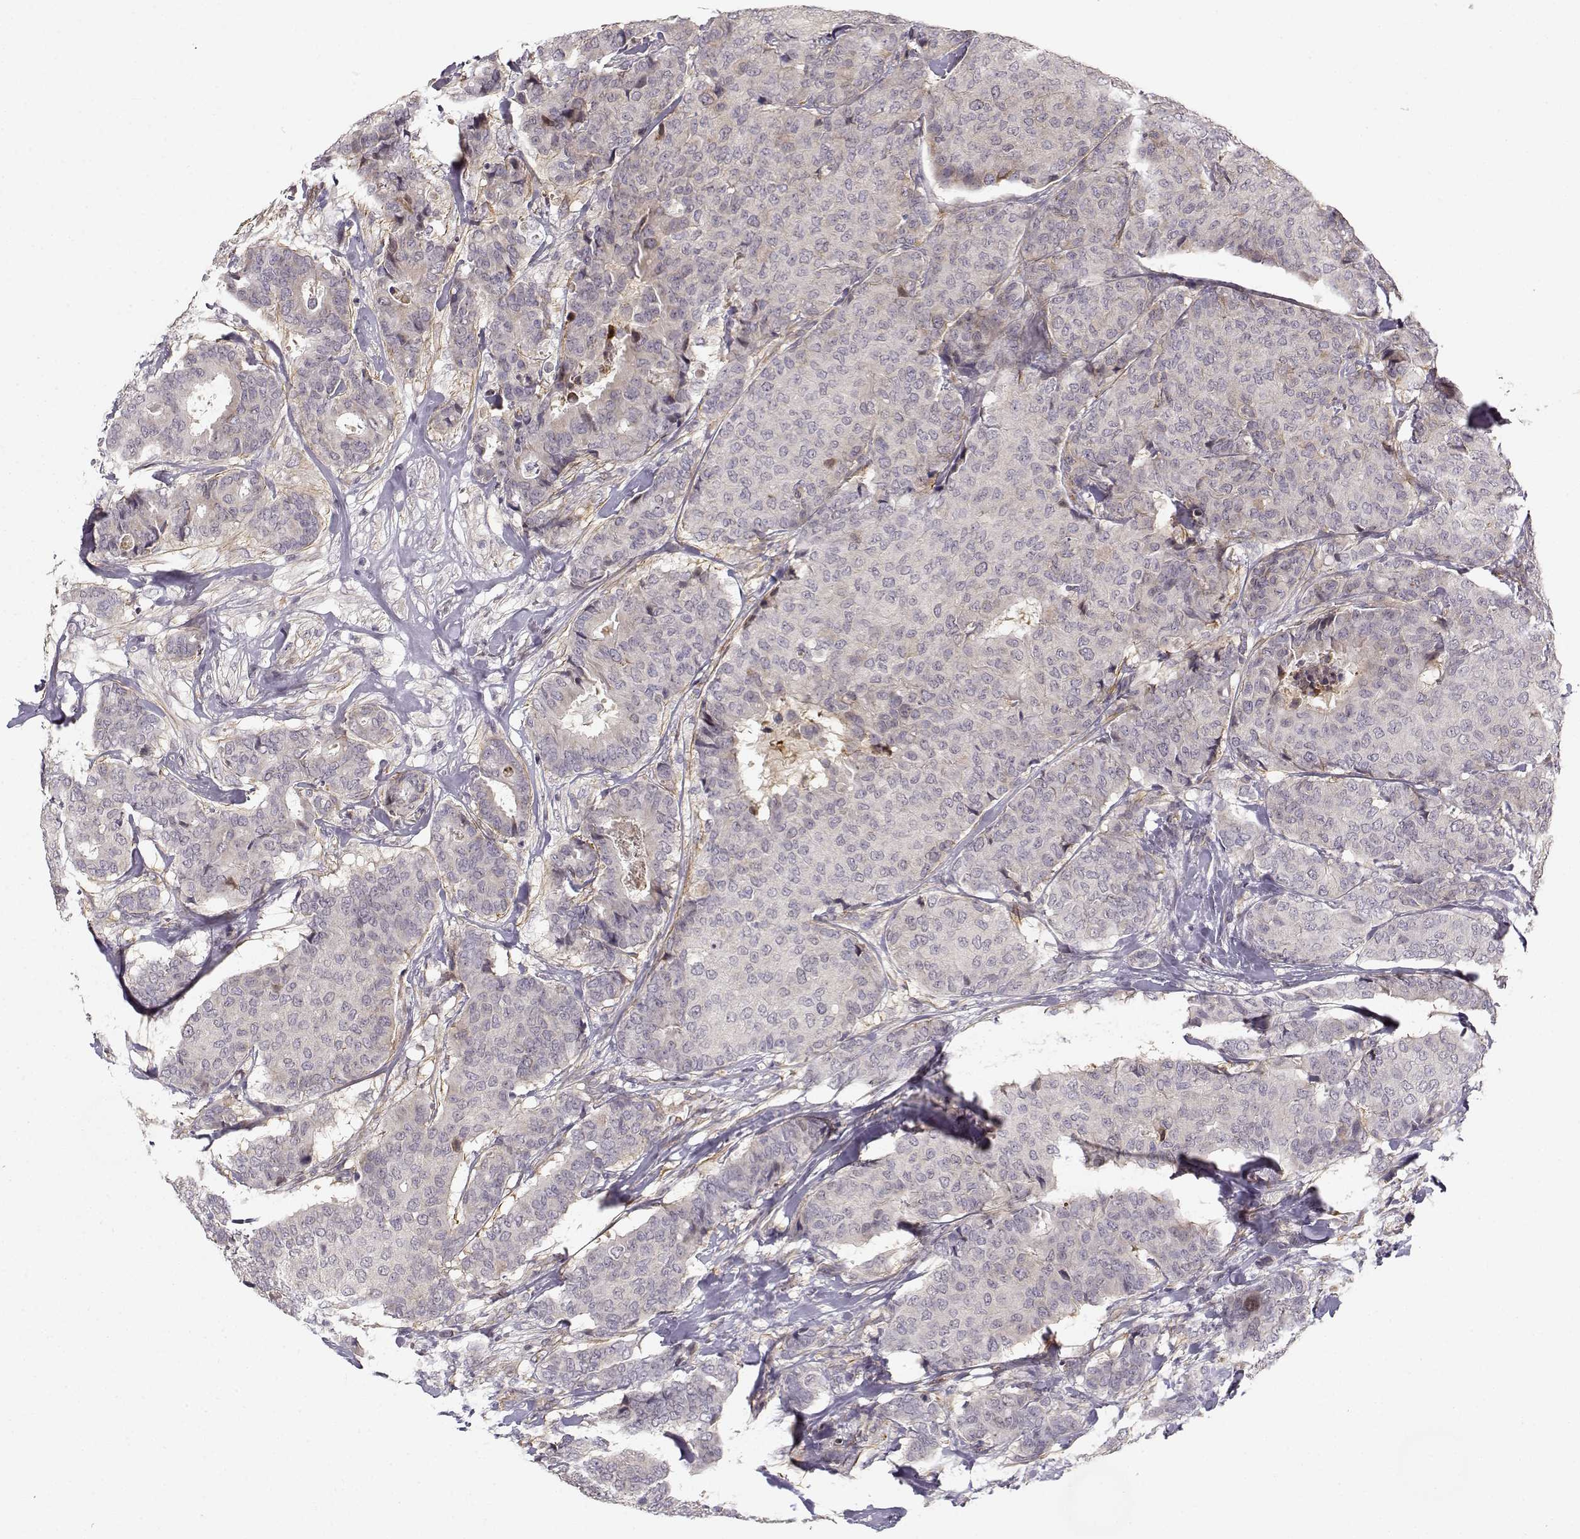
{"staining": {"intensity": "negative", "quantity": "none", "location": "none"}, "tissue": "breast cancer", "cell_type": "Tumor cells", "image_type": "cancer", "snomed": [{"axis": "morphology", "description": "Duct carcinoma"}, {"axis": "topography", "description": "Breast"}], "caption": "High power microscopy histopathology image of an IHC micrograph of breast cancer (intraductal carcinoma), revealing no significant expression in tumor cells.", "gene": "RGS9BP", "patient": {"sex": "female", "age": 75}}